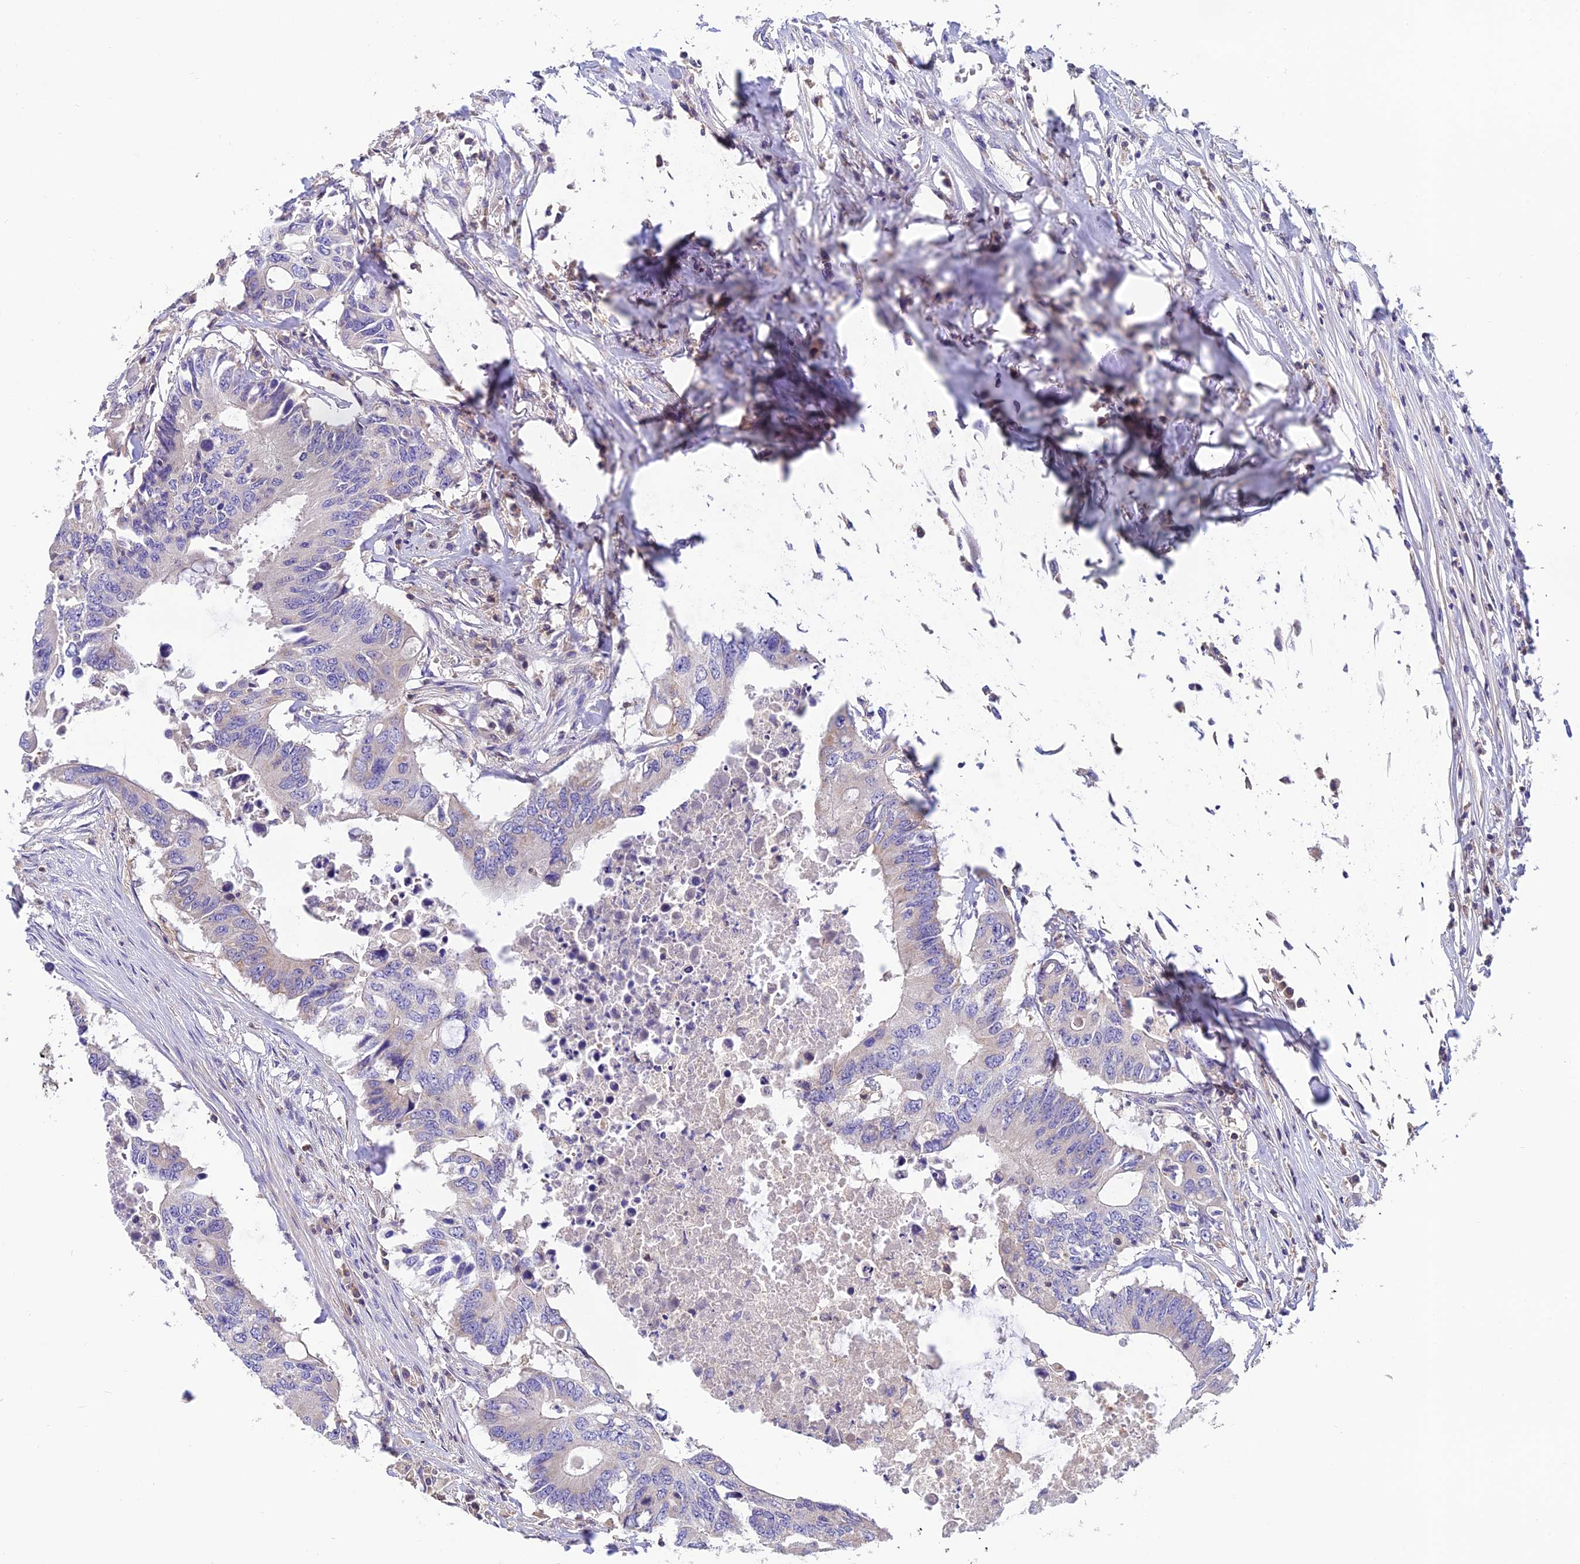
{"staining": {"intensity": "negative", "quantity": "none", "location": "none"}, "tissue": "colorectal cancer", "cell_type": "Tumor cells", "image_type": "cancer", "snomed": [{"axis": "morphology", "description": "Adenocarcinoma, NOS"}, {"axis": "topography", "description": "Colon"}], "caption": "Immunohistochemistry micrograph of adenocarcinoma (colorectal) stained for a protein (brown), which shows no expression in tumor cells.", "gene": "LPXN", "patient": {"sex": "male", "age": 71}}